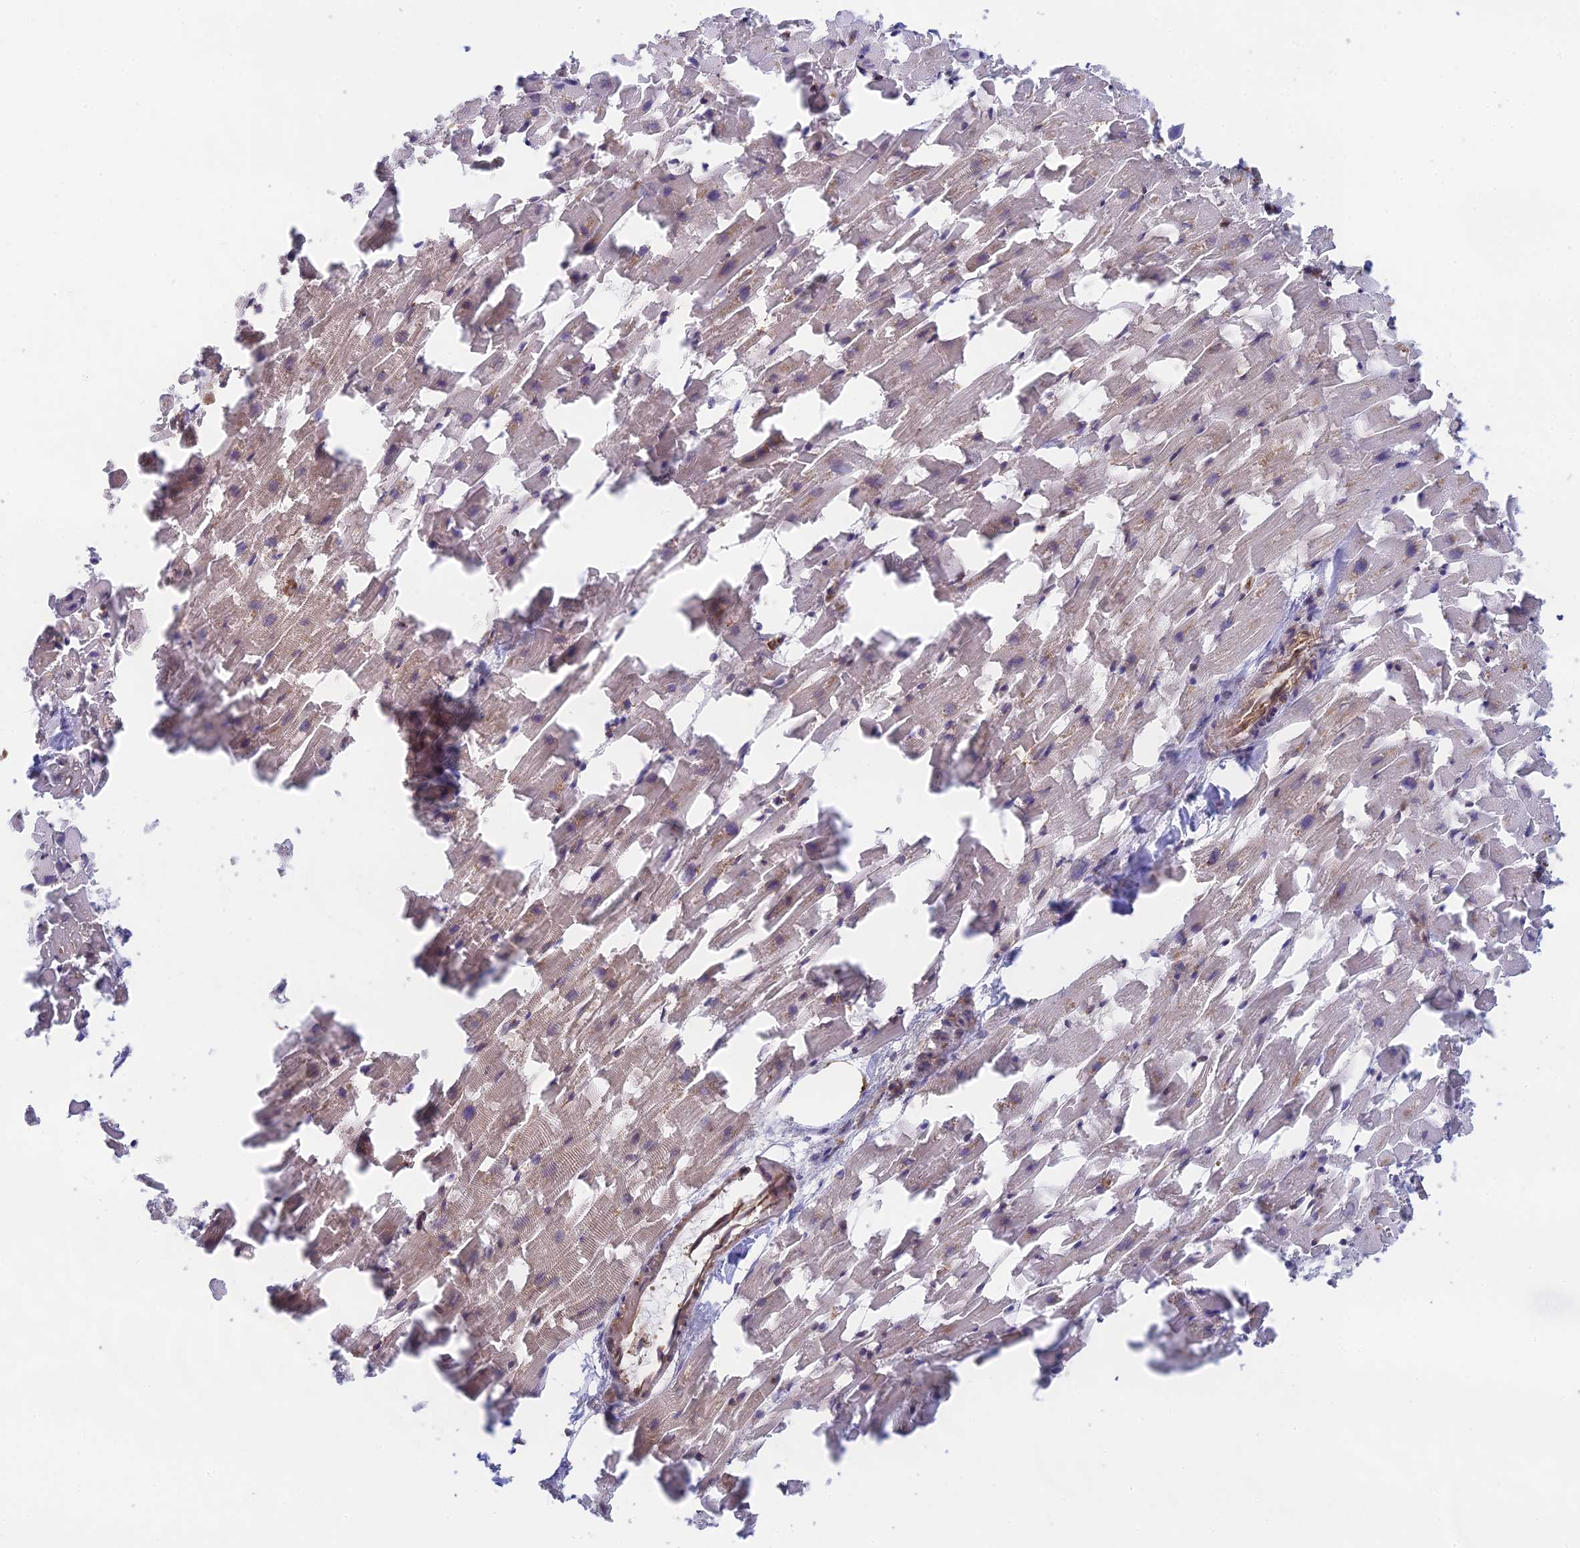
{"staining": {"intensity": "moderate", "quantity": "25%-75%", "location": "cytoplasmic/membranous"}, "tissue": "heart muscle", "cell_type": "Cardiomyocytes", "image_type": "normal", "snomed": [{"axis": "morphology", "description": "Normal tissue, NOS"}, {"axis": "topography", "description": "Heart"}], "caption": "Immunohistochemistry (IHC) (DAB) staining of unremarkable human heart muscle exhibits moderate cytoplasmic/membranous protein expression in about 25%-75% of cardiomyocytes. The staining is performed using DAB (3,3'-diaminobenzidine) brown chromogen to label protein expression. The nuclei are counter-stained blue using hematoxylin.", "gene": "CCDC69", "patient": {"sex": "female", "age": 64}}